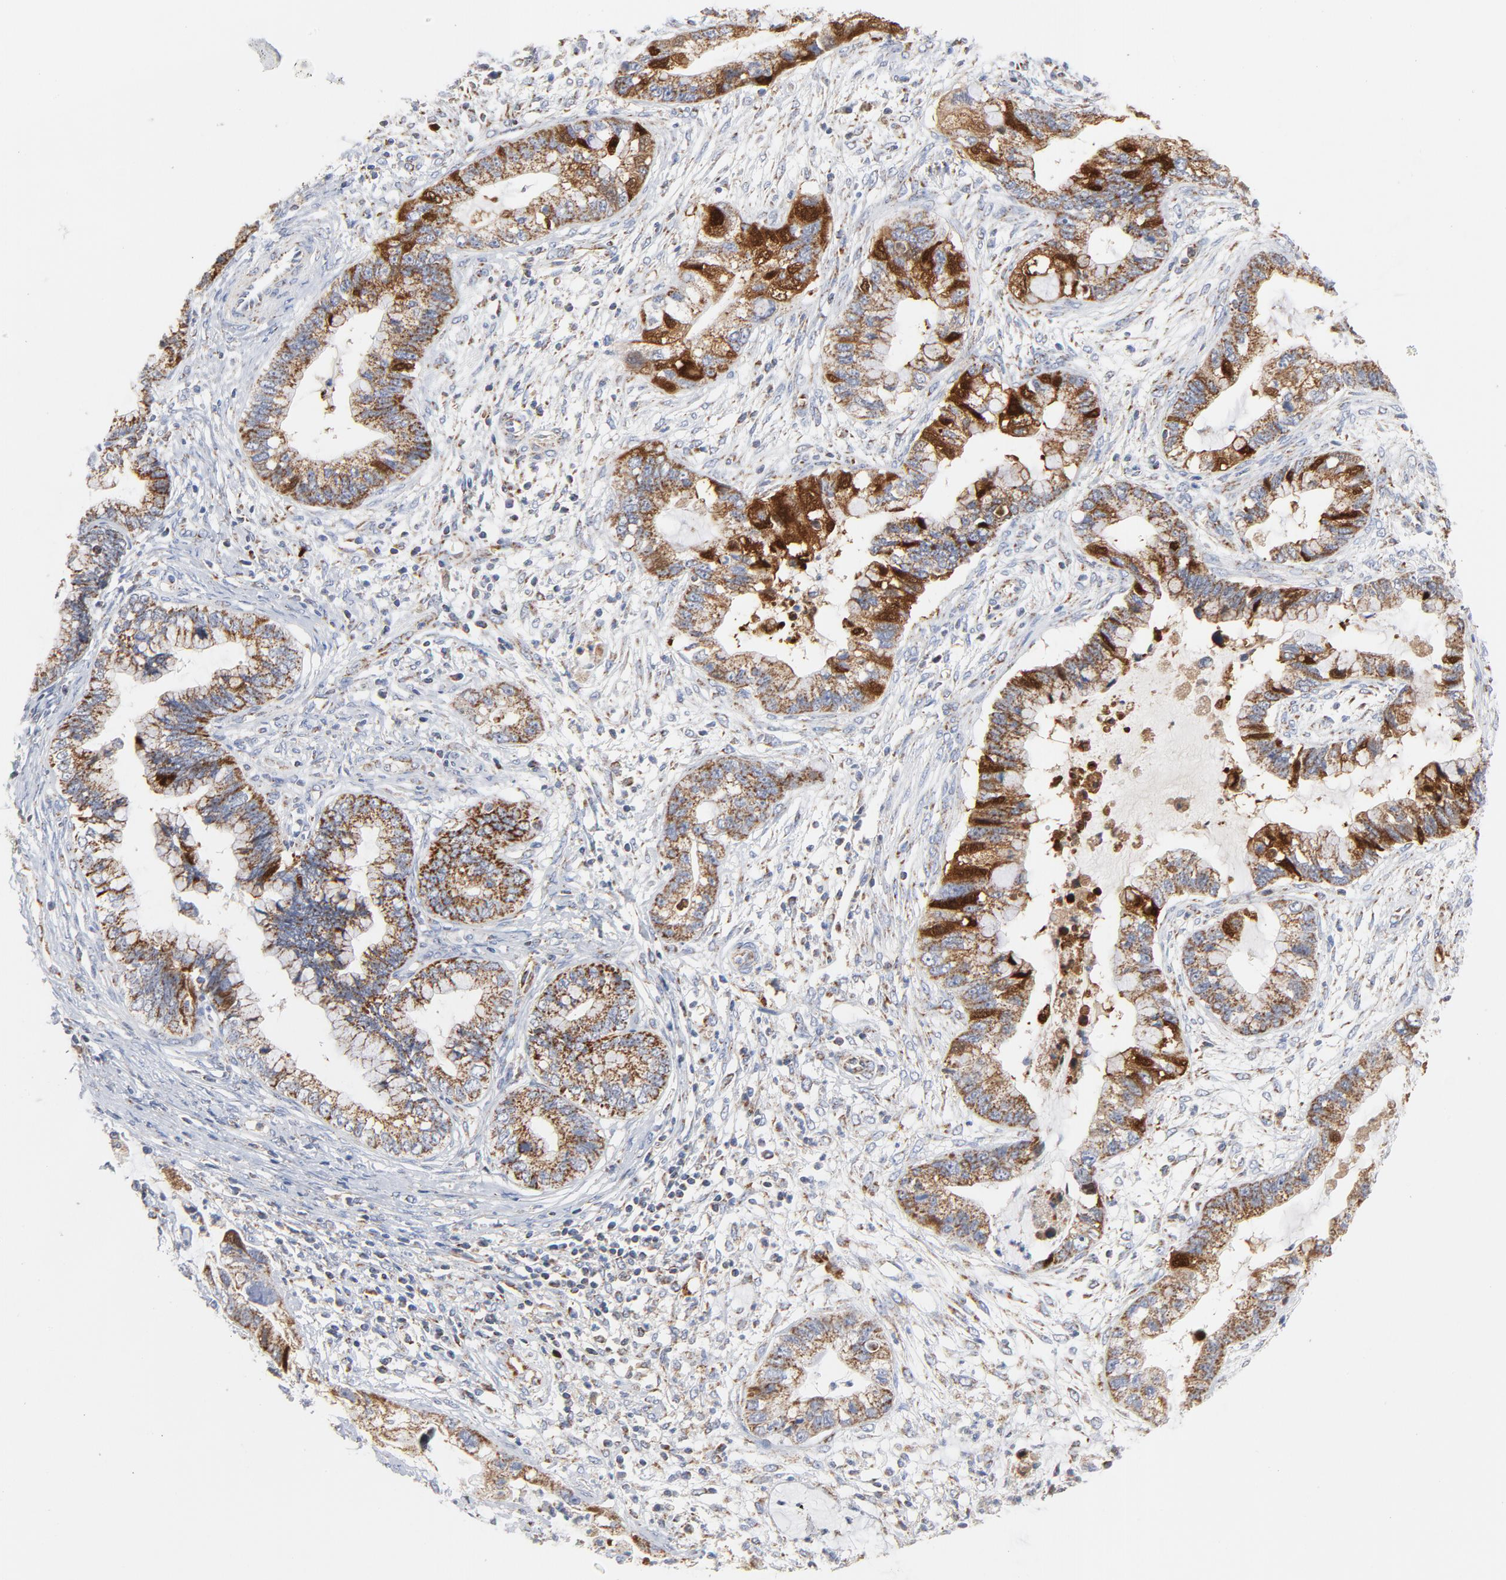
{"staining": {"intensity": "strong", "quantity": ">75%", "location": "cytoplasmic/membranous"}, "tissue": "cervical cancer", "cell_type": "Tumor cells", "image_type": "cancer", "snomed": [{"axis": "morphology", "description": "Adenocarcinoma, NOS"}, {"axis": "topography", "description": "Cervix"}], "caption": "The immunohistochemical stain shows strong cytoplasmic/membranous expression in tumor cells of cervical cancer (adenocarcinoma) tissue.", "gene": "DIABLO", "patient": {"sex": "female", "age": 44}}